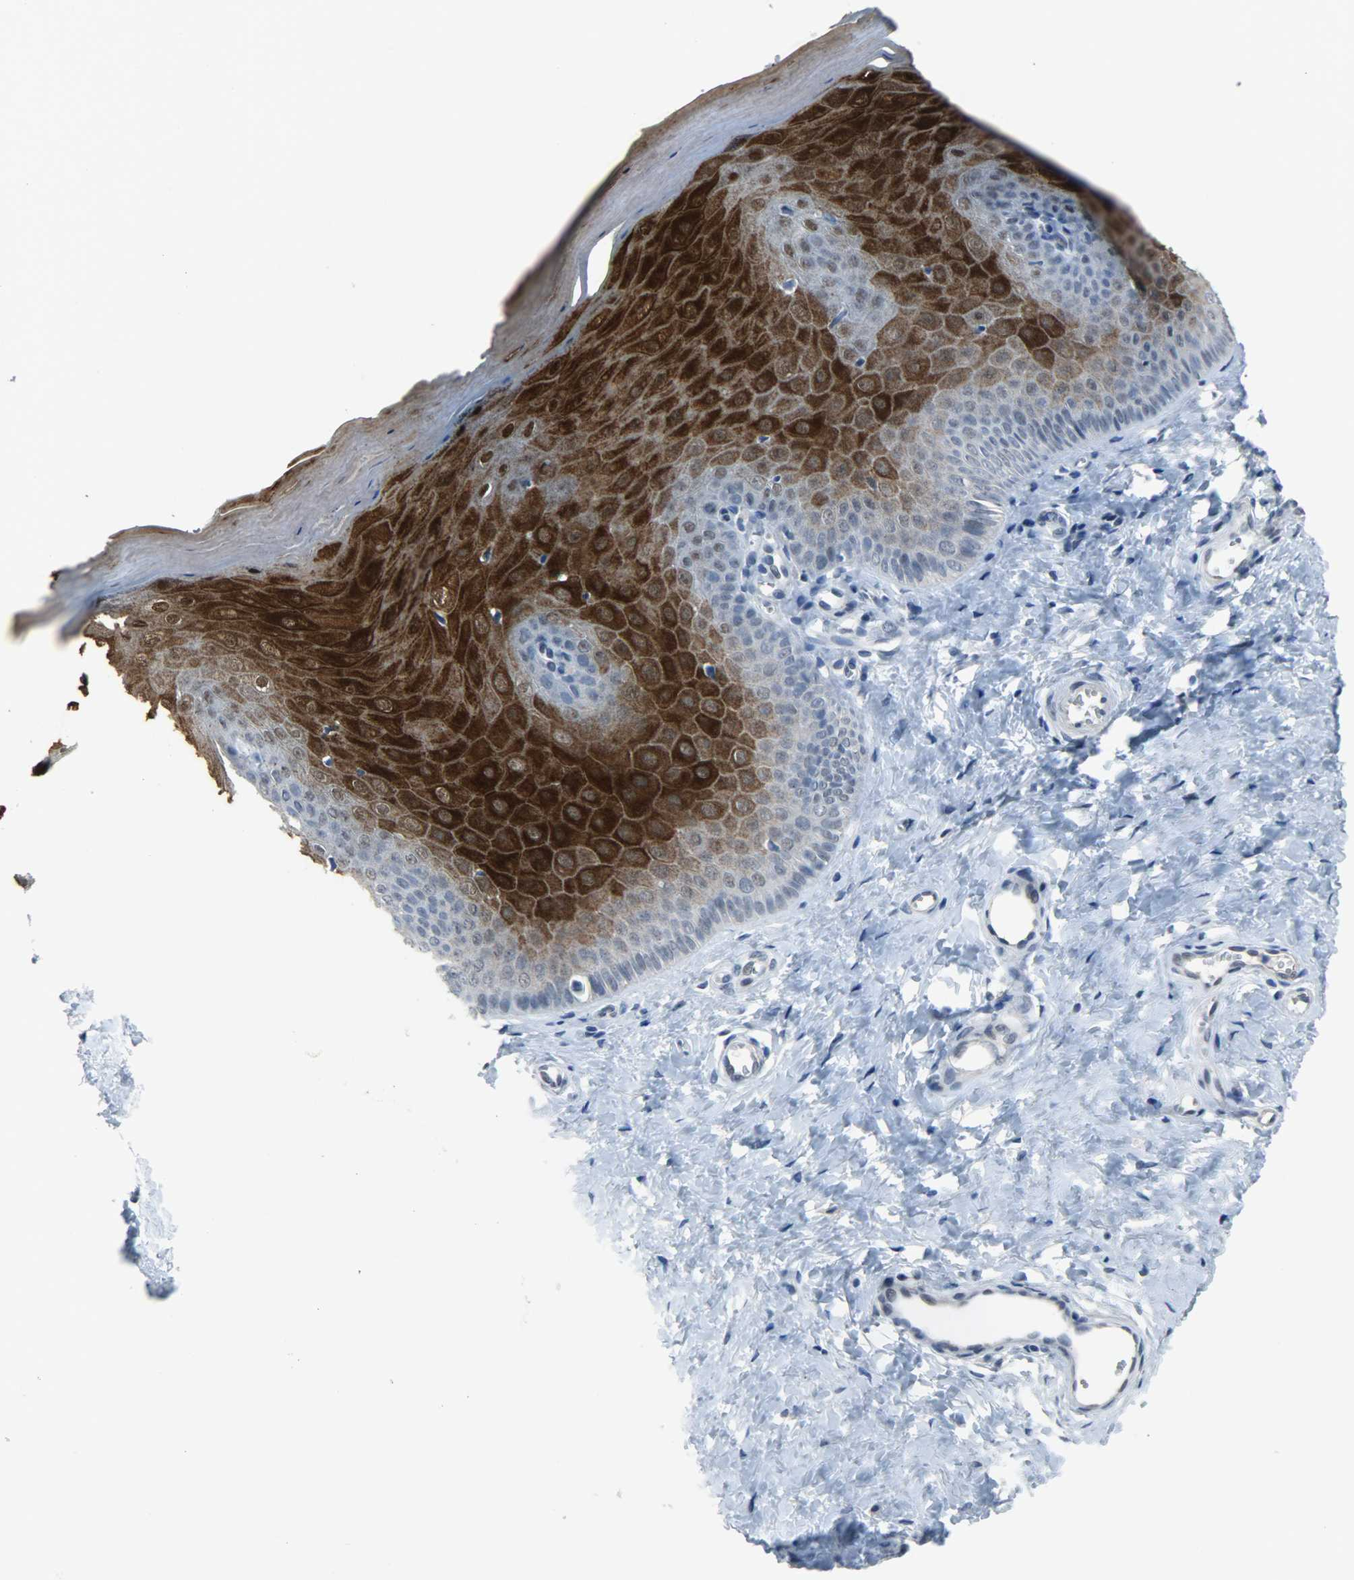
{"staining": {"intensity": "negative", "quantity": "none", "location": "none"}, "tissue": "cervix", "cell_type": "Glandular cells", "image_type": "normal", "snomed": [{"axis": "morphology", "description": "Normal tissue, NOS"}, {"axis": "topography", "description": "Cervix"}], "caption": "Cervix was stained to show a protein in brown. There is no significant expression in glandular cells. The staining was performed using DAB (3,3'-diaminobenzidine) to visualize the protein expression in brown, while the nuclei were stained in blue with hematoxylin (Magnification: 20x).", "gene": "PPARG", "patient": {"sex": "female", "age": 55}}